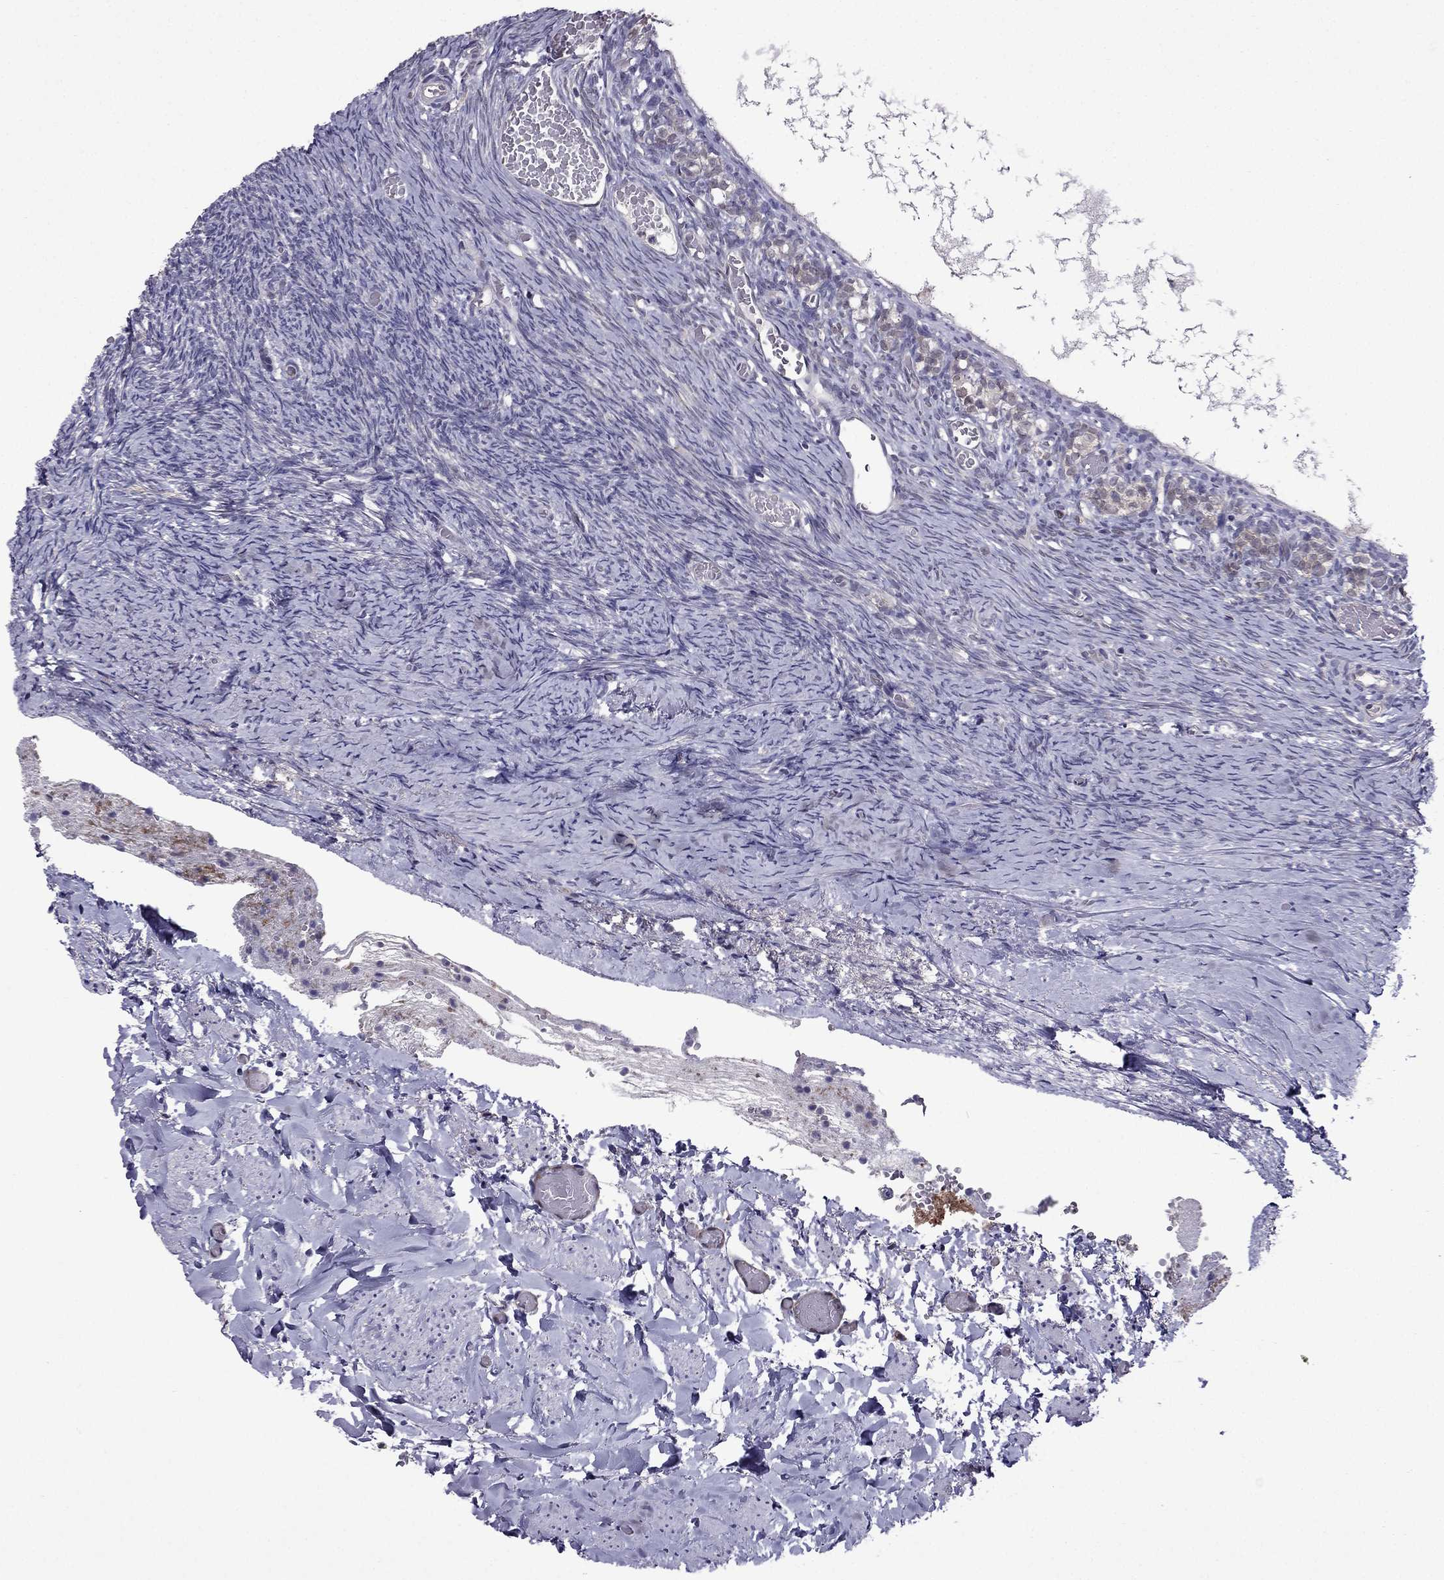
{"staining": {"intensity": "strong", "quantity": ">75%", "location": "cytoplasmic/membranous"}, "tissue": "ovary", "cell_type": "Follicle cells", "image_type": "normal", "snomed": [{"axis": "morphology", "description": "Normal tissue, NOS"}, {"axis": "topography", "description": "Ovary"}], "caption": "A high amount of strong cytoplasmic/membranous expression is seen in approximately >75% of follicle cells in normal ovary. (DAB (3,3'-diaminobenzidine) = brown stain, brightfield microscopy at high magnification).", "gene": "CDK5", "patient": {"sex": "female", "age": 39}}